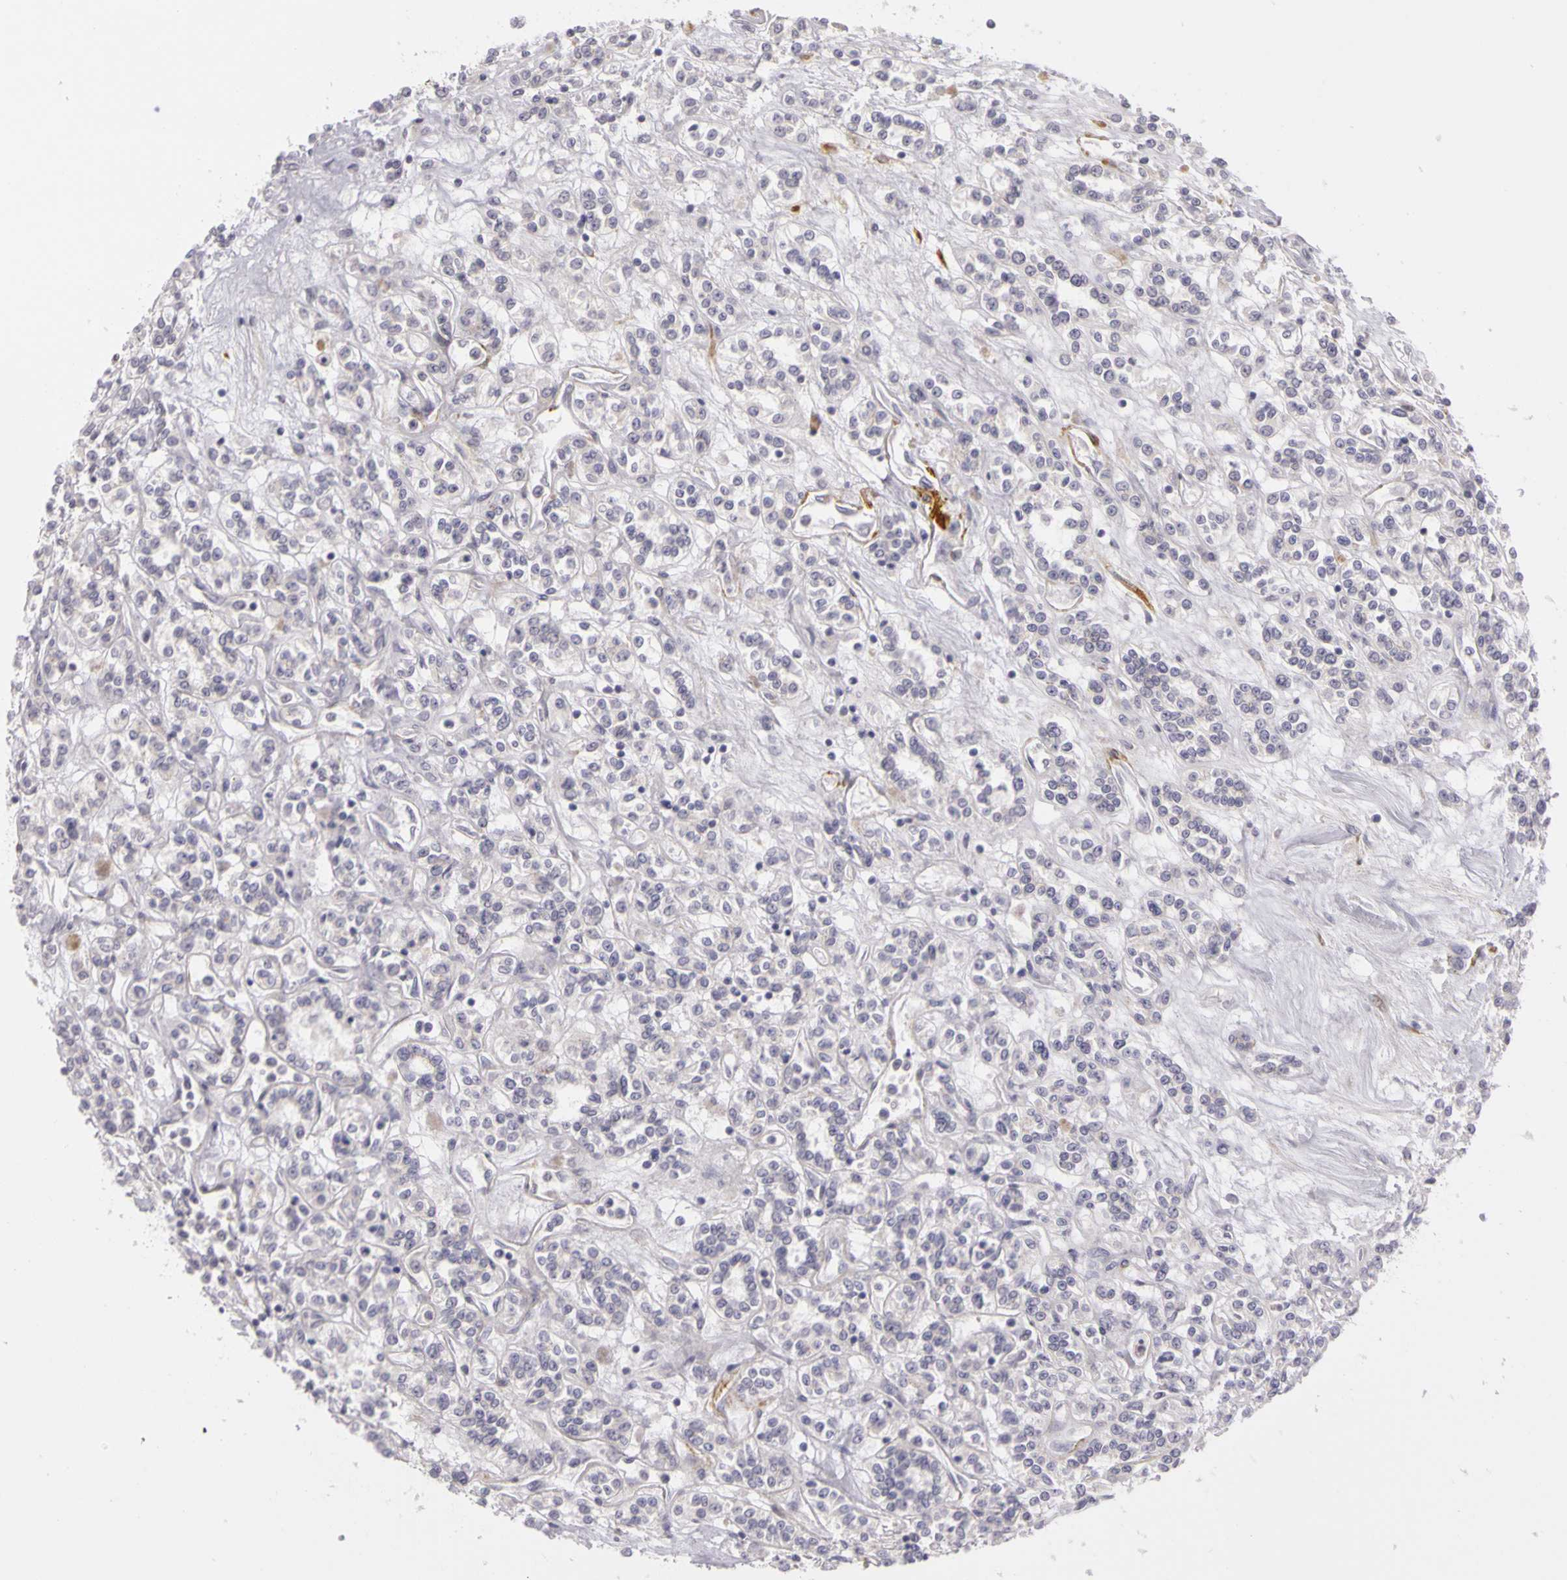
{"staining": {"intensity": "negative", "quantity": "none", "location": "none"}, "tissue": "renal cancer", "cell_type": "Tumor cells", "image_type": "cancer", "snomed": [{"axis": "morphology", "description": "Adenocarcinoma, NOS"}, {"axis": "topography", "description": "Kidney"}], "caption": "Renal cancer (adenocarcinoma) was stained to show a protein in brown. There is no significant positivity in tumor cells.", "gene": "CNTN2", "patient": {"sex": "female", "age": 76}}